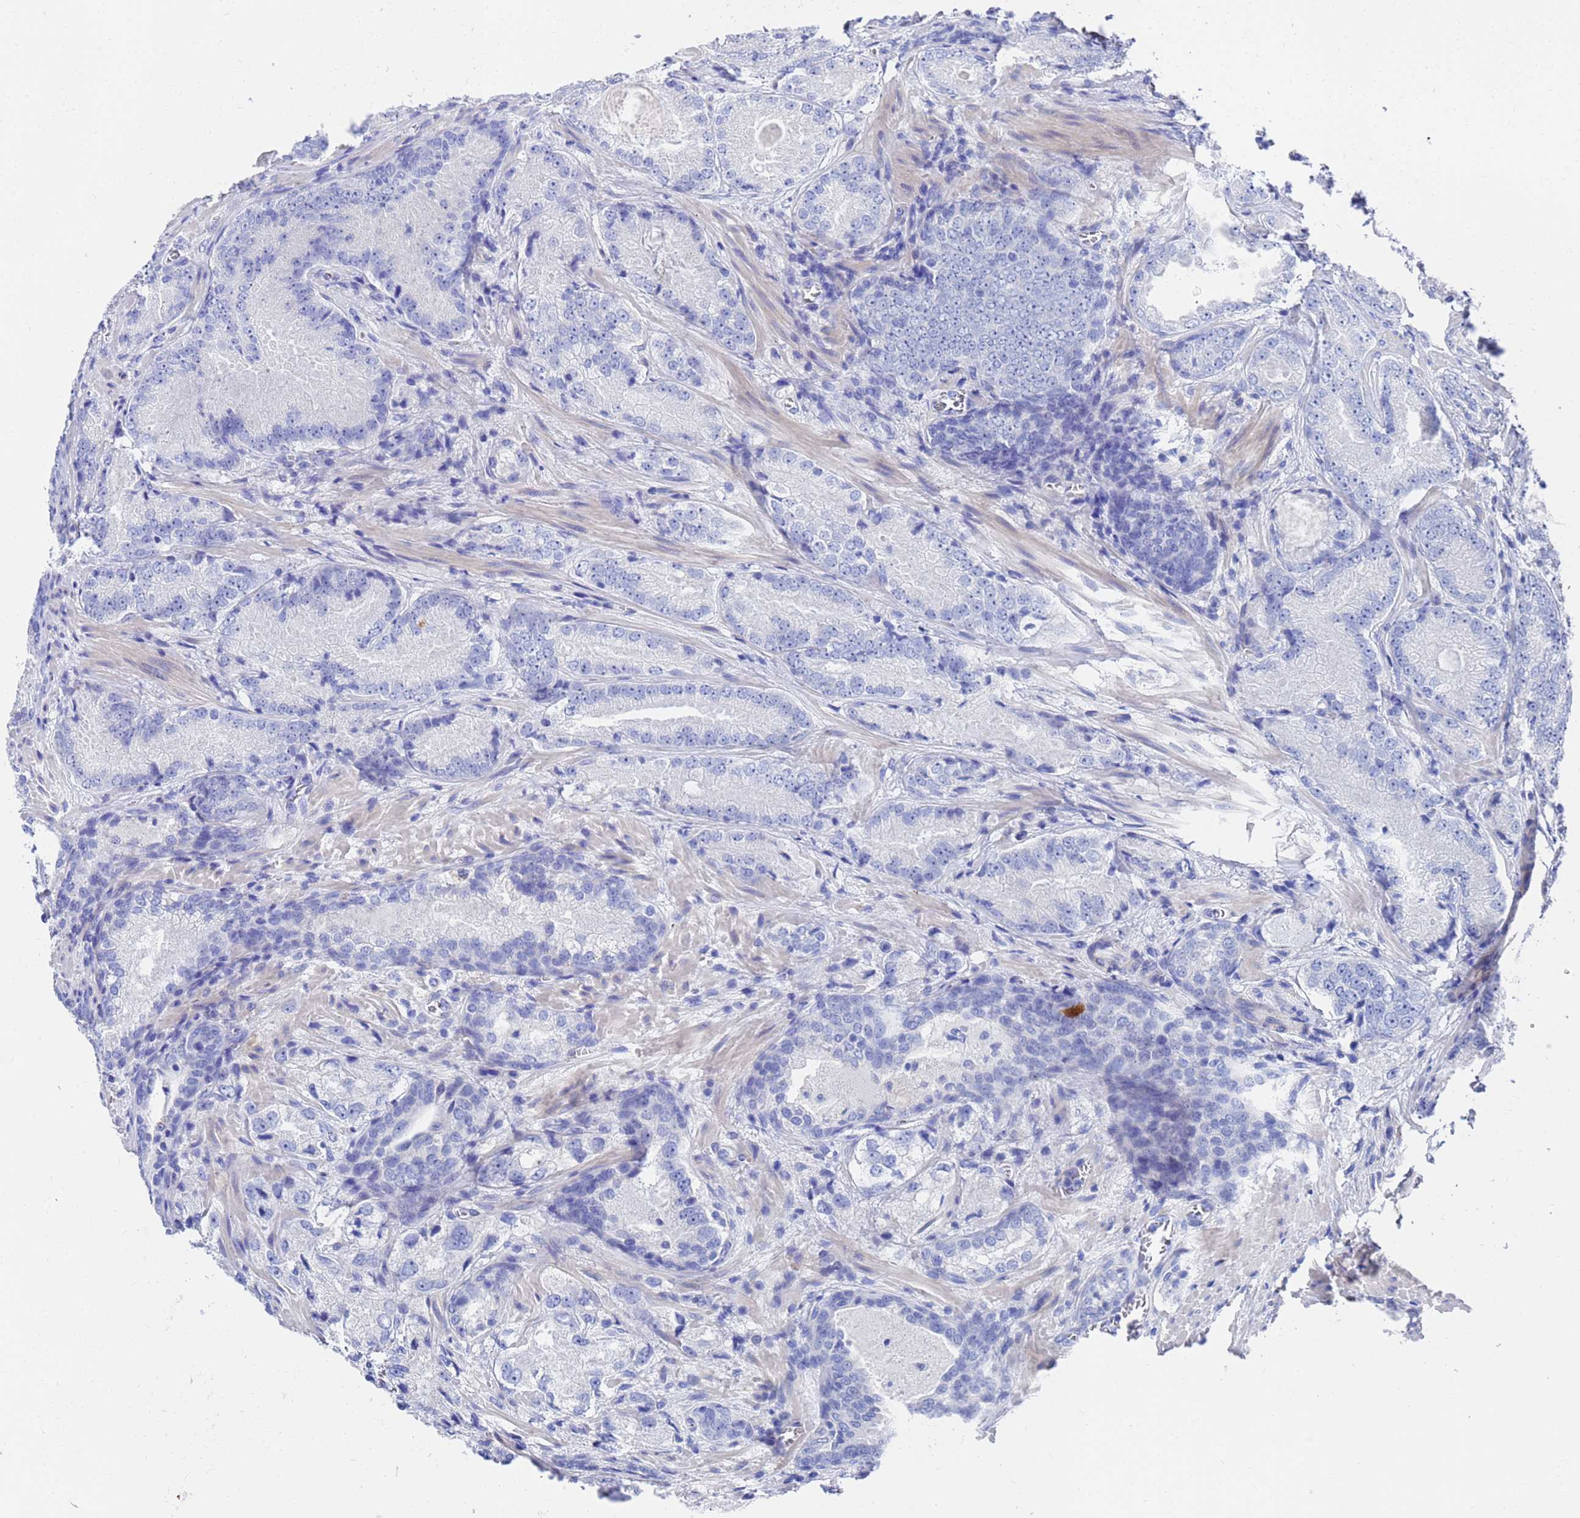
{"staining": {"intensity": "negative", "quantity": "none", "location": "none"}, "tissue": "prostate cancer", "cell_type": "Tumor cells", "image_type": "cancer", "snomed": [{"axis": "morphology", "description": "Adenocarcinoma, Low grade"}, {"axis": "topography", "description": "Prostate"}], "caption": "This is a photomicrograph of immunohistochemistry (IHC) staining of prostate cancer, which shows no positivity in tumor cells.", "gene": "ZNF26", "patient": {"sex": "male", "age": 74}}